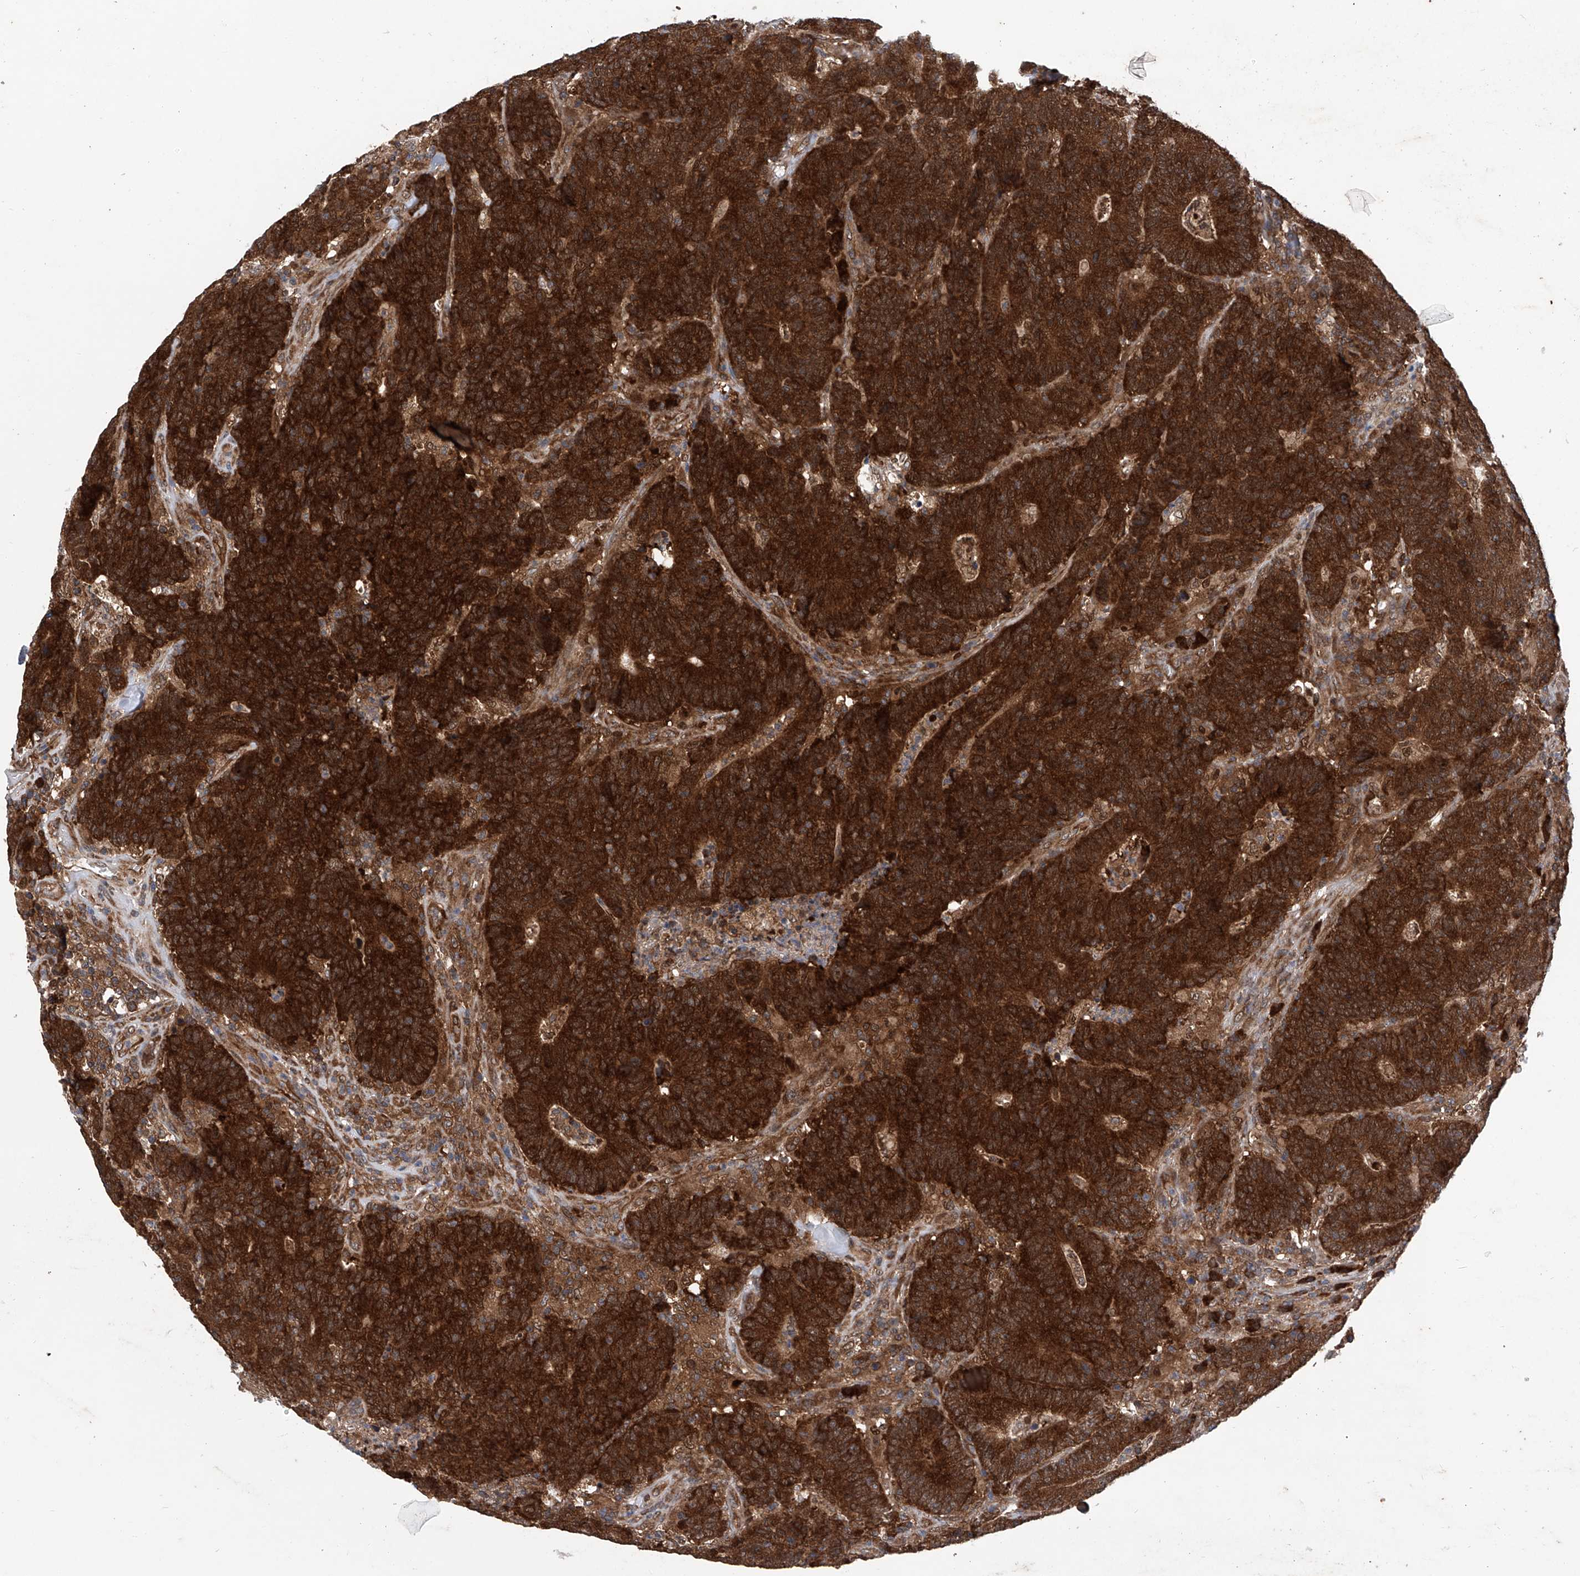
{"staining": {"intensity": "strong", "quantity": ">75%", "location": "cytoplasmic/membranous"}, "tissue": "colorectal cancer", "cell_type": "Tumor cells", "image_type": "cancer", "snomed": [{"axis": "morphology", "description": "Normal tissue, NOS"}, {"axis": "morphology", "description": "Adenocarcinoma, NOS"}, {"axis": "topography", "description": "Colon"}], "caption": "Brown immunohistochemical staining in human colorectal cancer (adenocarcinoma) demonstrates strong cytoplasmic/membranous positivity in about >75% of tumor cells. Using DAB (3,3'-diaminobenzidine) (brown) and hematoxylin (blue) stains, captured at high magnification using brightfield microscopy.", "gene": "ASCC3", "patient": {"sex": "female", "age": 75}}